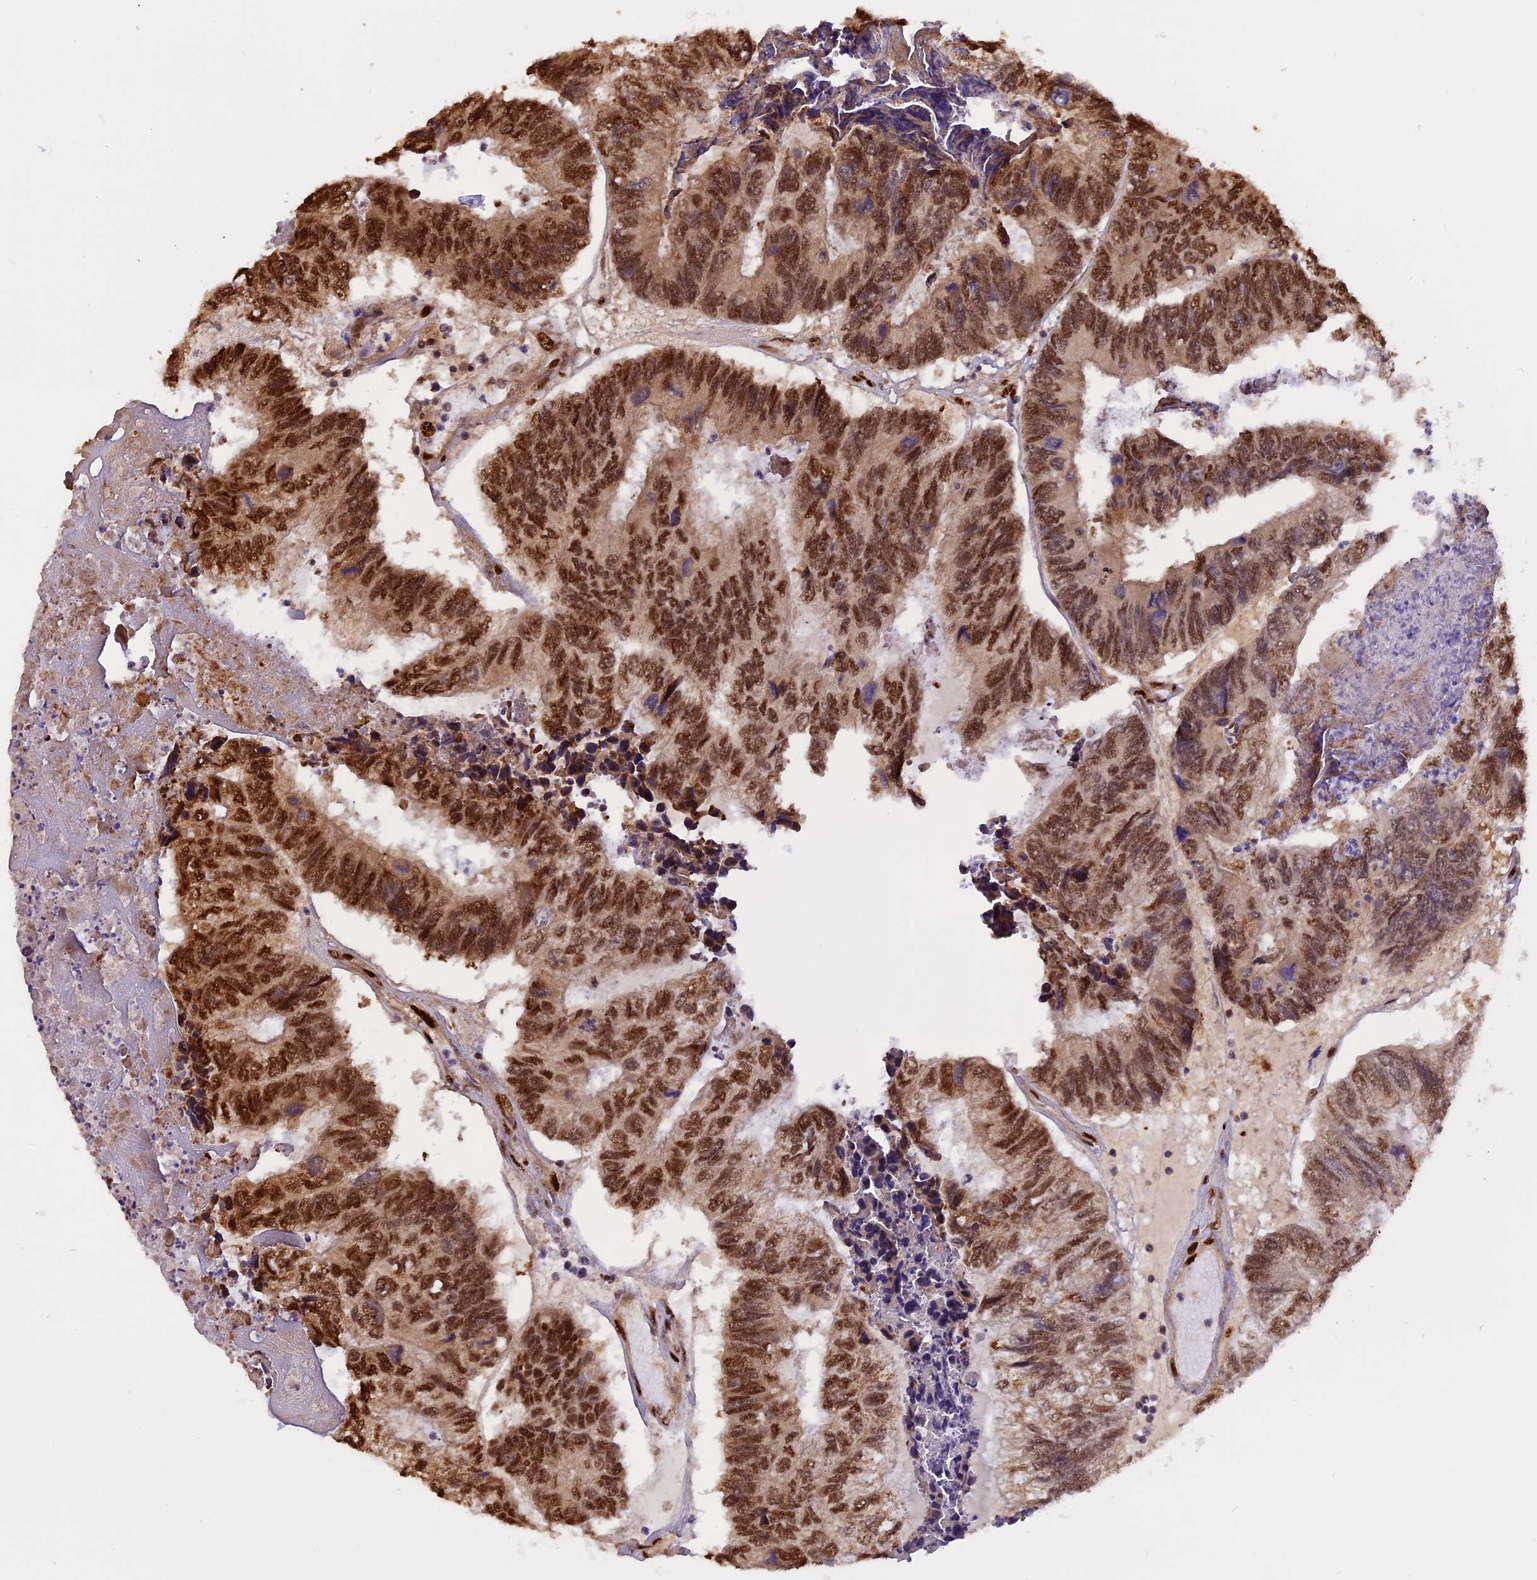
{"staining": {"intensity": "moderate", "quantity": ">75%", "location": "nuclear"}, "tissue": "colorectal cancer", "cell_type": "Tumor cells", "image_type": "cancer", "snomed": [{"axis": "morphology", "description": "Adenocarcinoma, NOS"}, {"axis": "topography", "description": "Colon"}], "caption": "Immunohistochemical staining of colorectal cancer reveals medium levels of moderate nuclear protein expression in approximately >75% of tumor cells.", "gene": "MICALL1", "patient": {"sex": "female", "age": 67}}